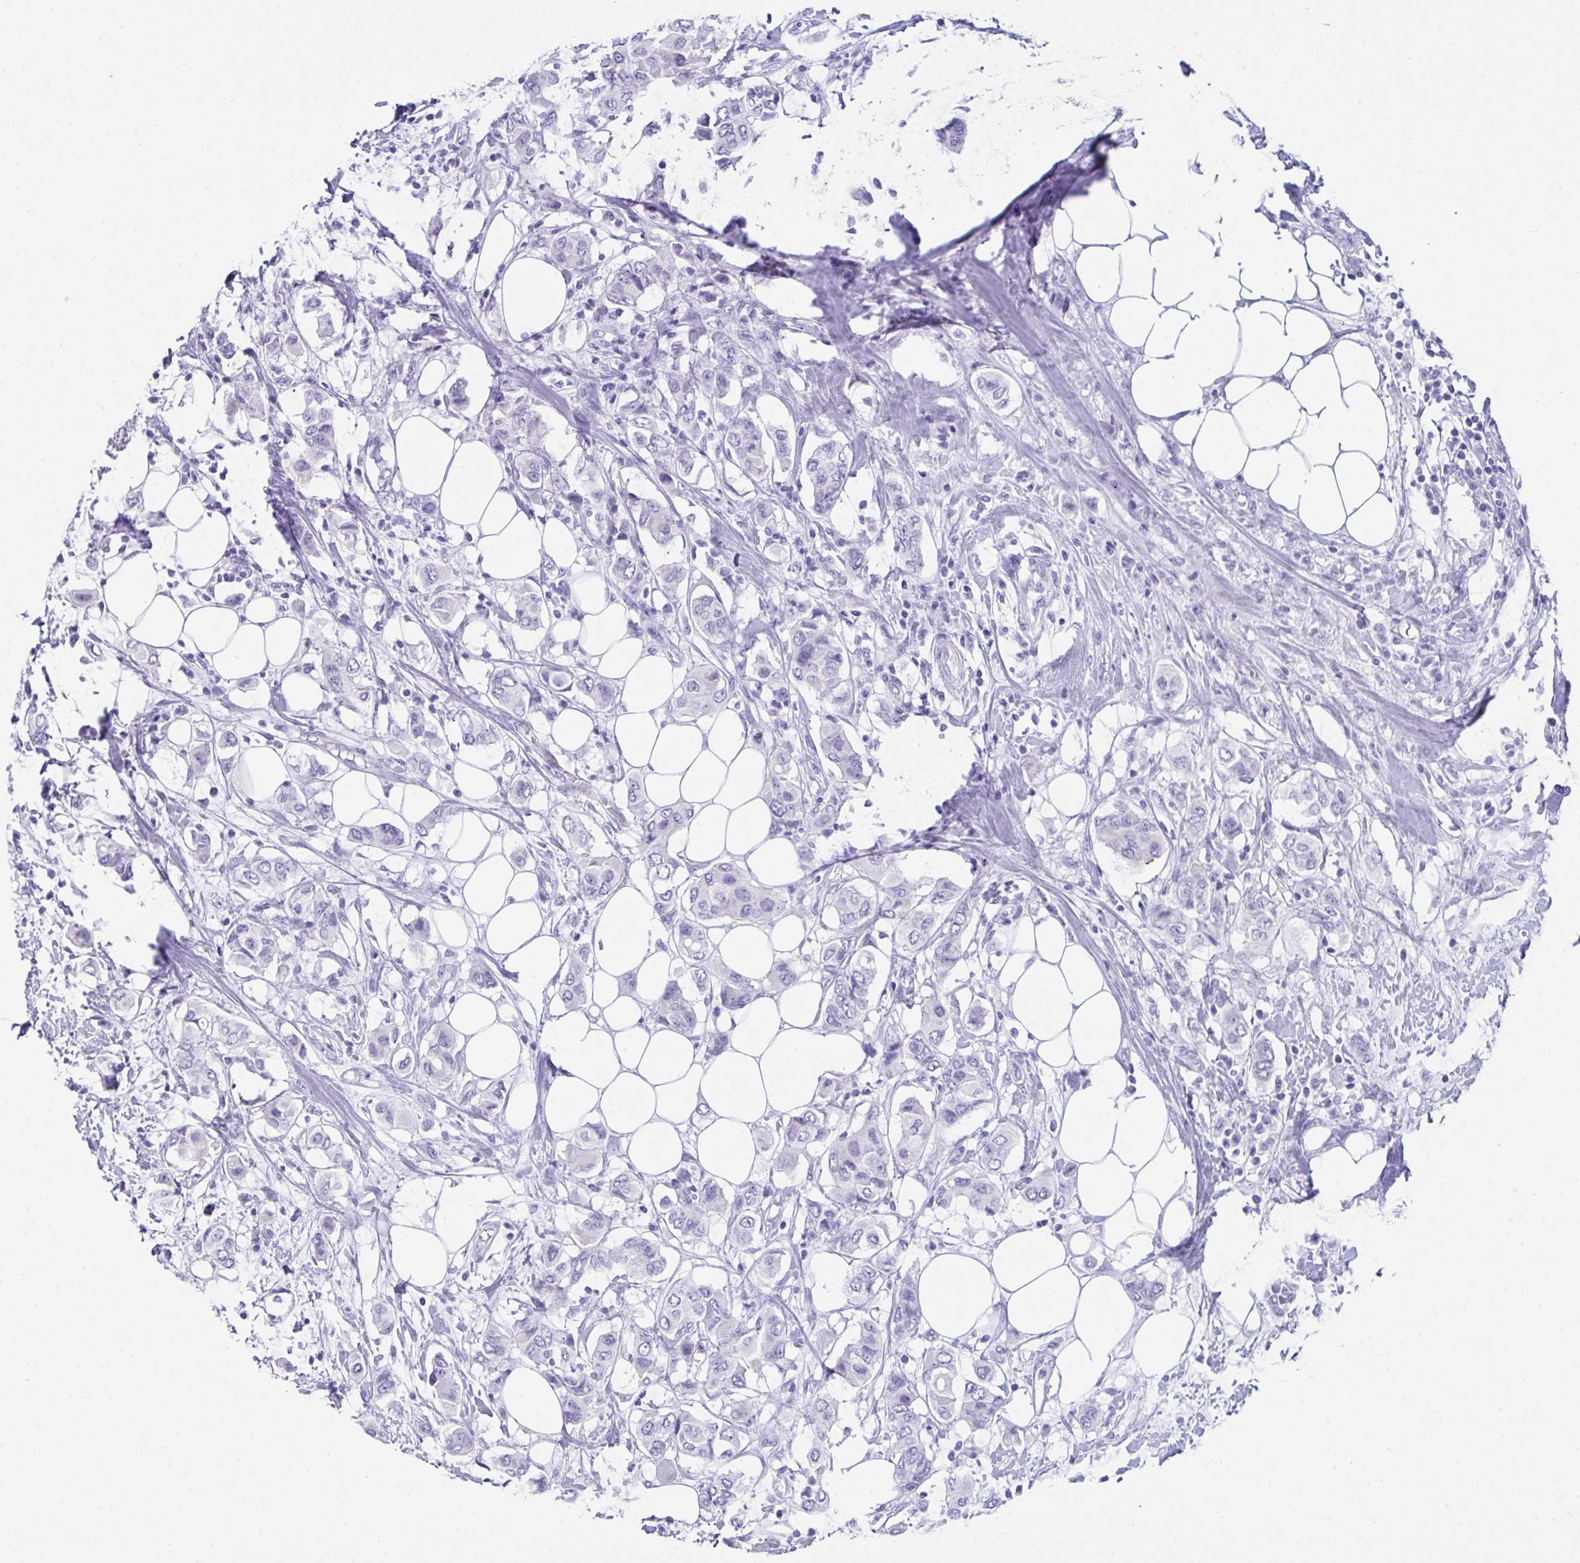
{"staining": {"intensity": "negative", "quantity": "none", "location": "none"}, "tissue": "breast cancer", "cell_type": "Tumor cells", "image_type": "cancer", "snomed": [{"axis": "morphology", "description": "Lobular carcinoma"}, {"axis": "topography", "description": "Breast"}], "caption": "The image displays no significant positivity in tumor cells of breast cancer.", "gene": "LGALS4", "patient": {"sex": "female", "age": 51}}